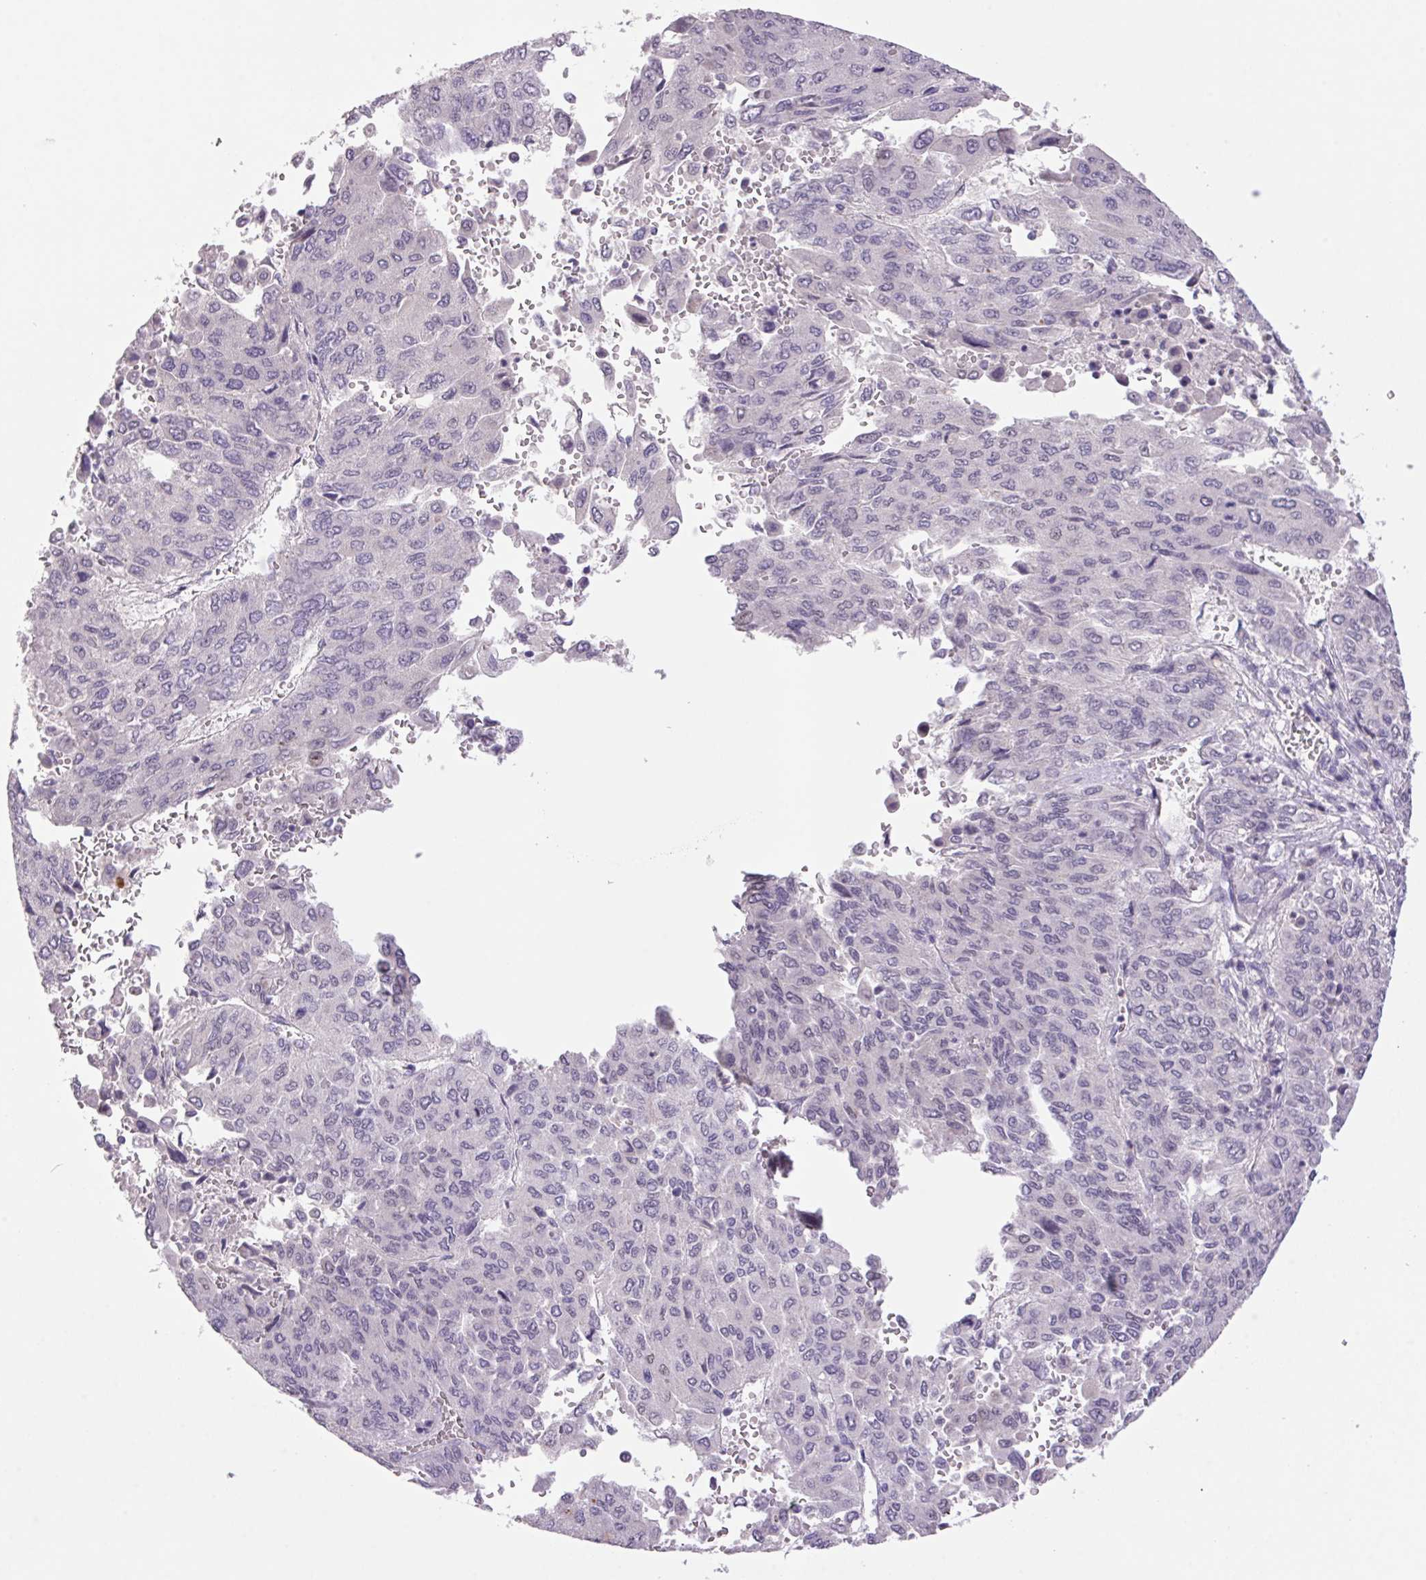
{"staining": {"intensity": "negative", "quantity": "none", "location": "none"}, "tissue": "liver cancer", "cell_type": "Tumor cells", "image_type": "cancer", "snomed": [{"axis": "morphology", "description": "Carcinoma, Hepatocellular, NOS"}, {"axis": "topography", "description": "Liver"}], "caption": "The immunohistochemistry (IHC) photomicrograph has no significant expression in tumor cells of liver hepatocellular carcinoma tissue. The staining was performed using DAB (3,3'-diaminobenzidine) to visualize the protein expression in brown, while the nuclei were stained in blue with hematoxylin (Magnification: 20x).", "gene": "TRDN", "patient": {"sex": "female", "age": 41}}